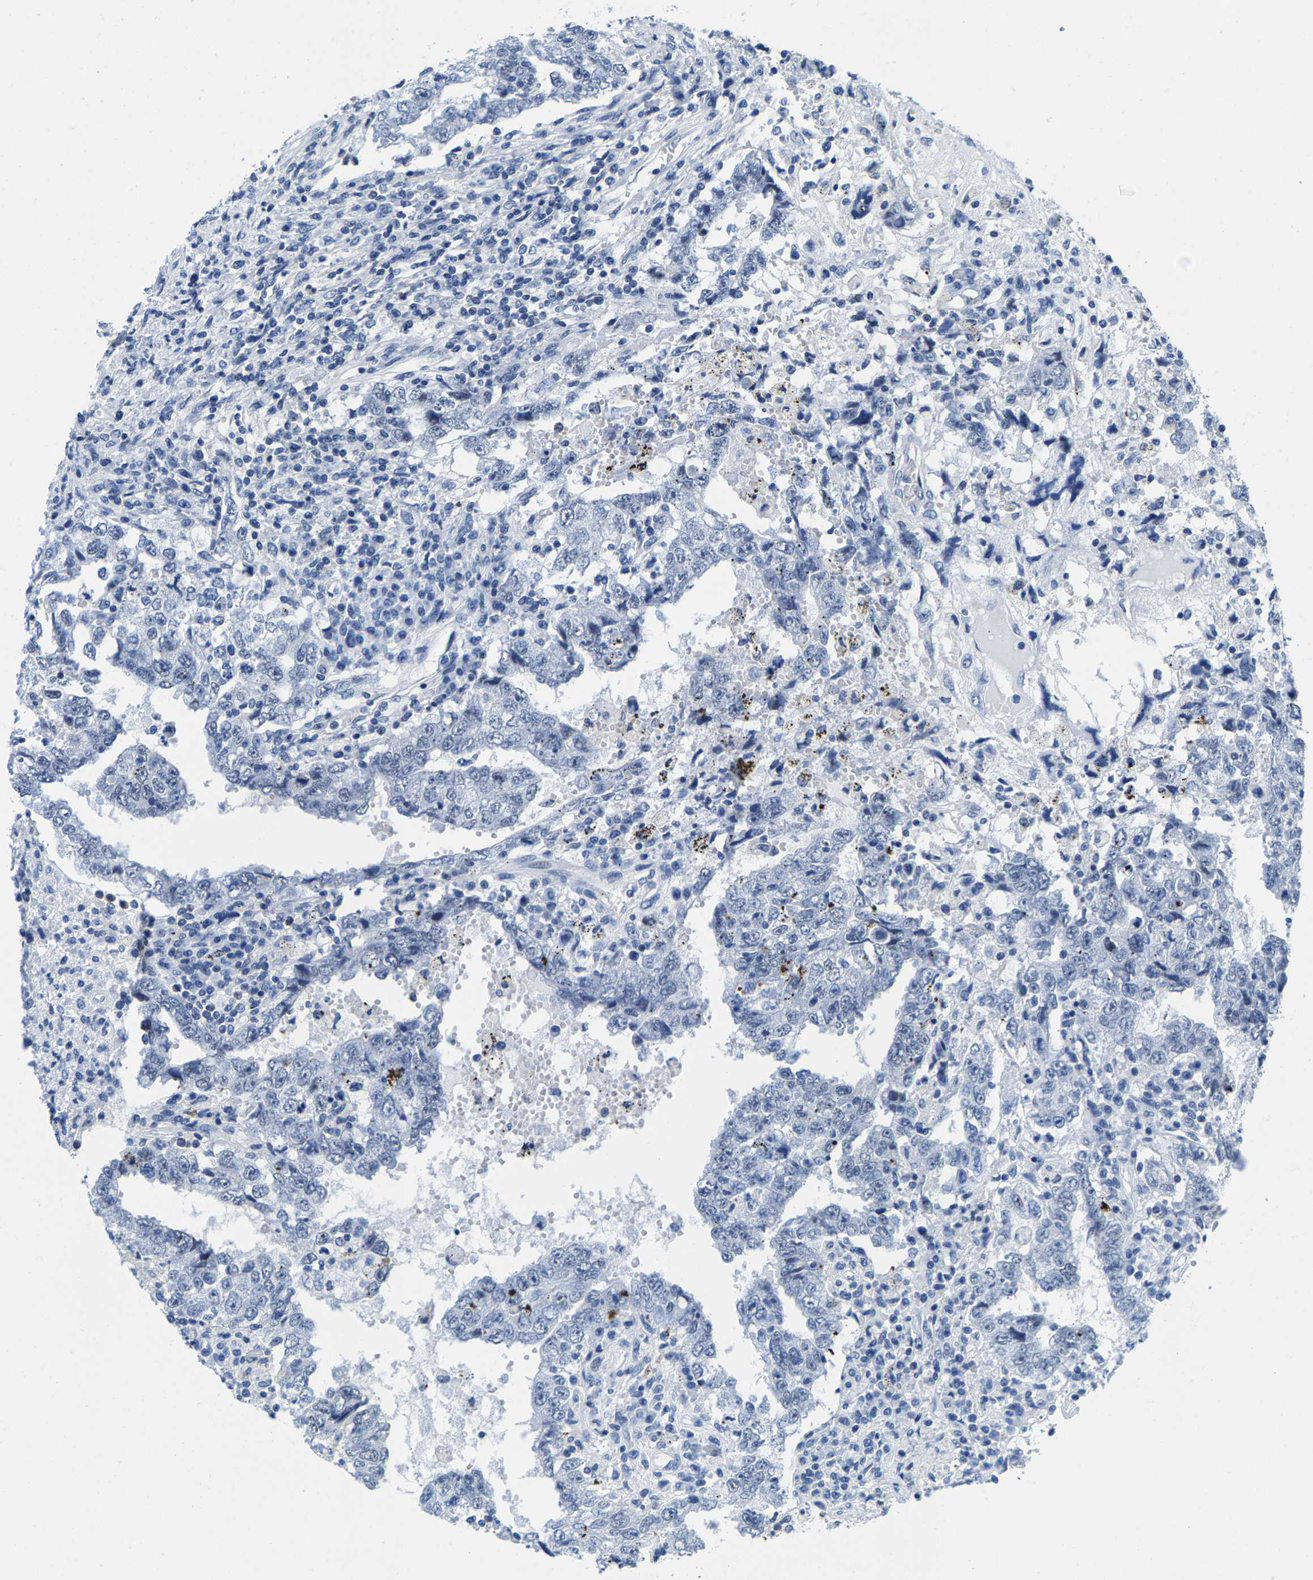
{"staining": {"intensity": "negative", "quantity": "none", "location": "none"}, "tissue": "testis cancer", "cell_type": "Tumor cells", "image_type": "cancer", "snomed": [{"axis": "morphology", "description": "Carcinoma, Embryonal, NOS"}, {"axis": "topography", "description": "Testis"}], "caption": "High magnification brightfield microscopy of testis cancer stained with DAB (3,3'-diaminobenzidine) (brown) and counterstained with hematoxylin (blue): tumor cells show no significant expression.", "gene": "SSH3", "patient": {"sex": "male", "age": 26}}